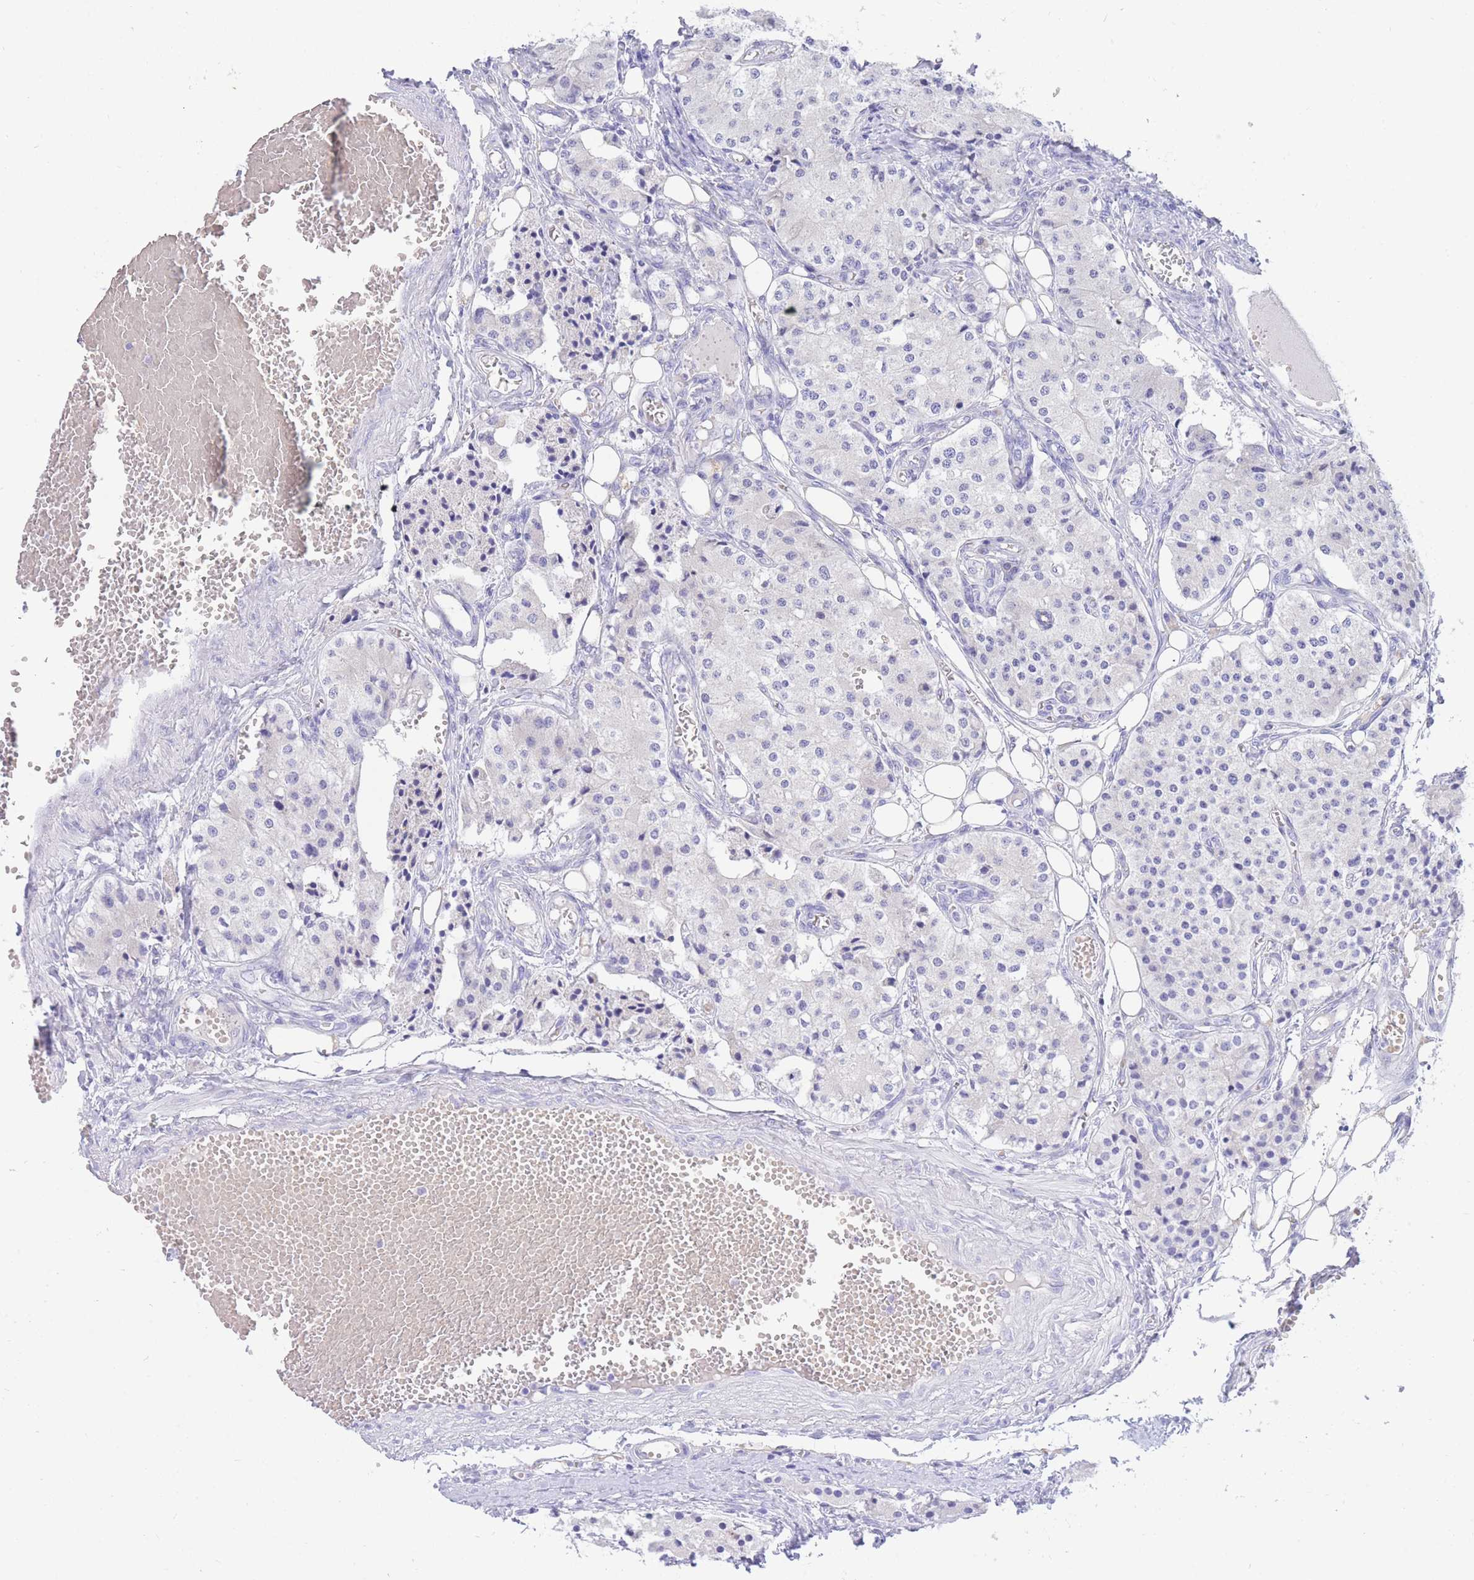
{"staining": {"intensity": "negative", "quantity": "none", "location": "none"}, "tissue": "carcinoid", "cell_type": "Tumor cells", "image_type": "cancer", "snomed": [{"axis": "morphology", "description": "Carcinoid, malignant, NOS"}, {"axis": "topography", "description": "Colon"}], "caption": "Image shows no significant protein staining in tumor cells of malignant carcinoid.", "gene": "SSUH2", "patient": {"sex": "female", "age": 52}}